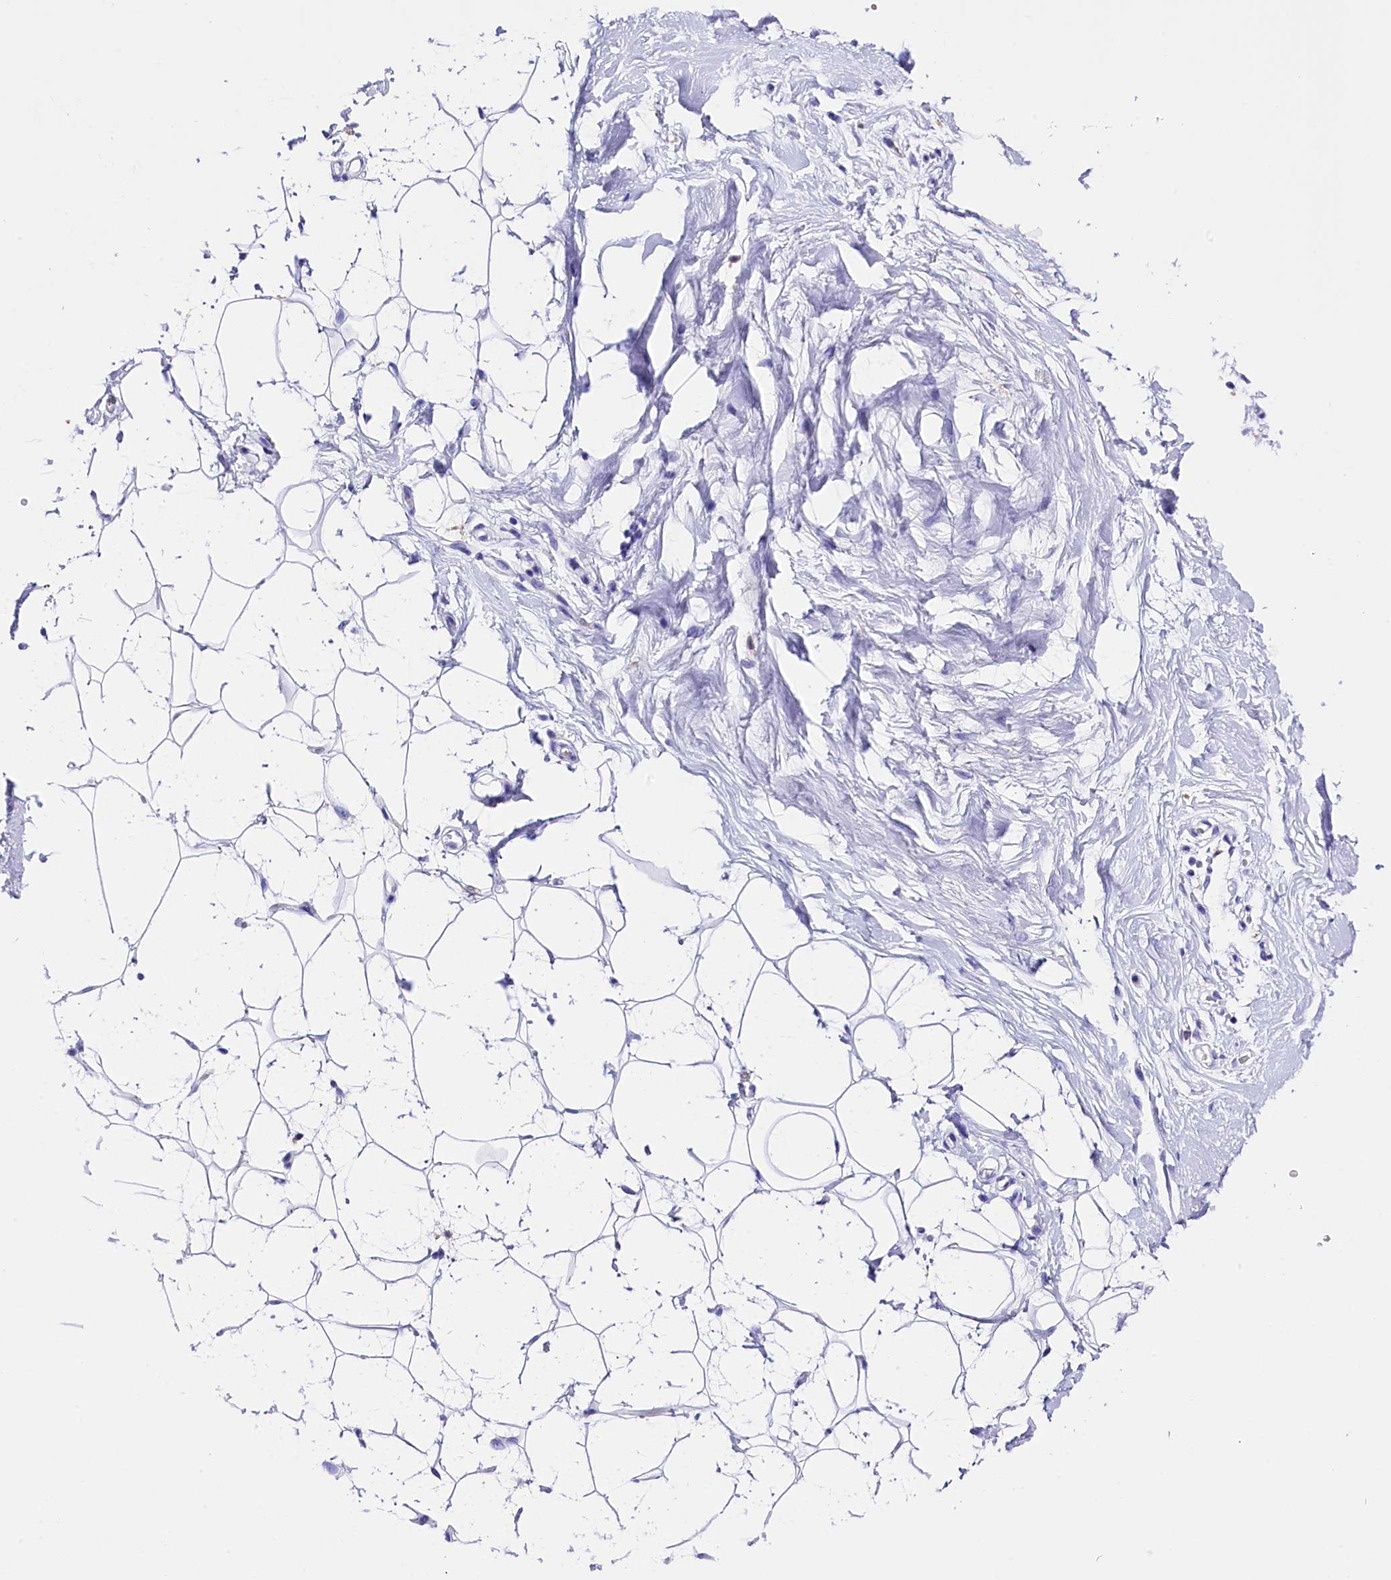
{"staining": {"intensity": "negative", "quantity": "none", "location": "none"}, "tissue": "adipose tissue", "cell_type": "Adipocytes", "image_type": "normal", "snomed": [{"axis": "morphology", "description": "Normal tissue, NOS"}, {"axis": "topography", "description": "Breast"}], "caption": "This is an IHC micrograph of normal human adipose tissue. There is no expression in adipocytes.", "gene": "CLC", "patient": {"sex": "female", "age": 26}}